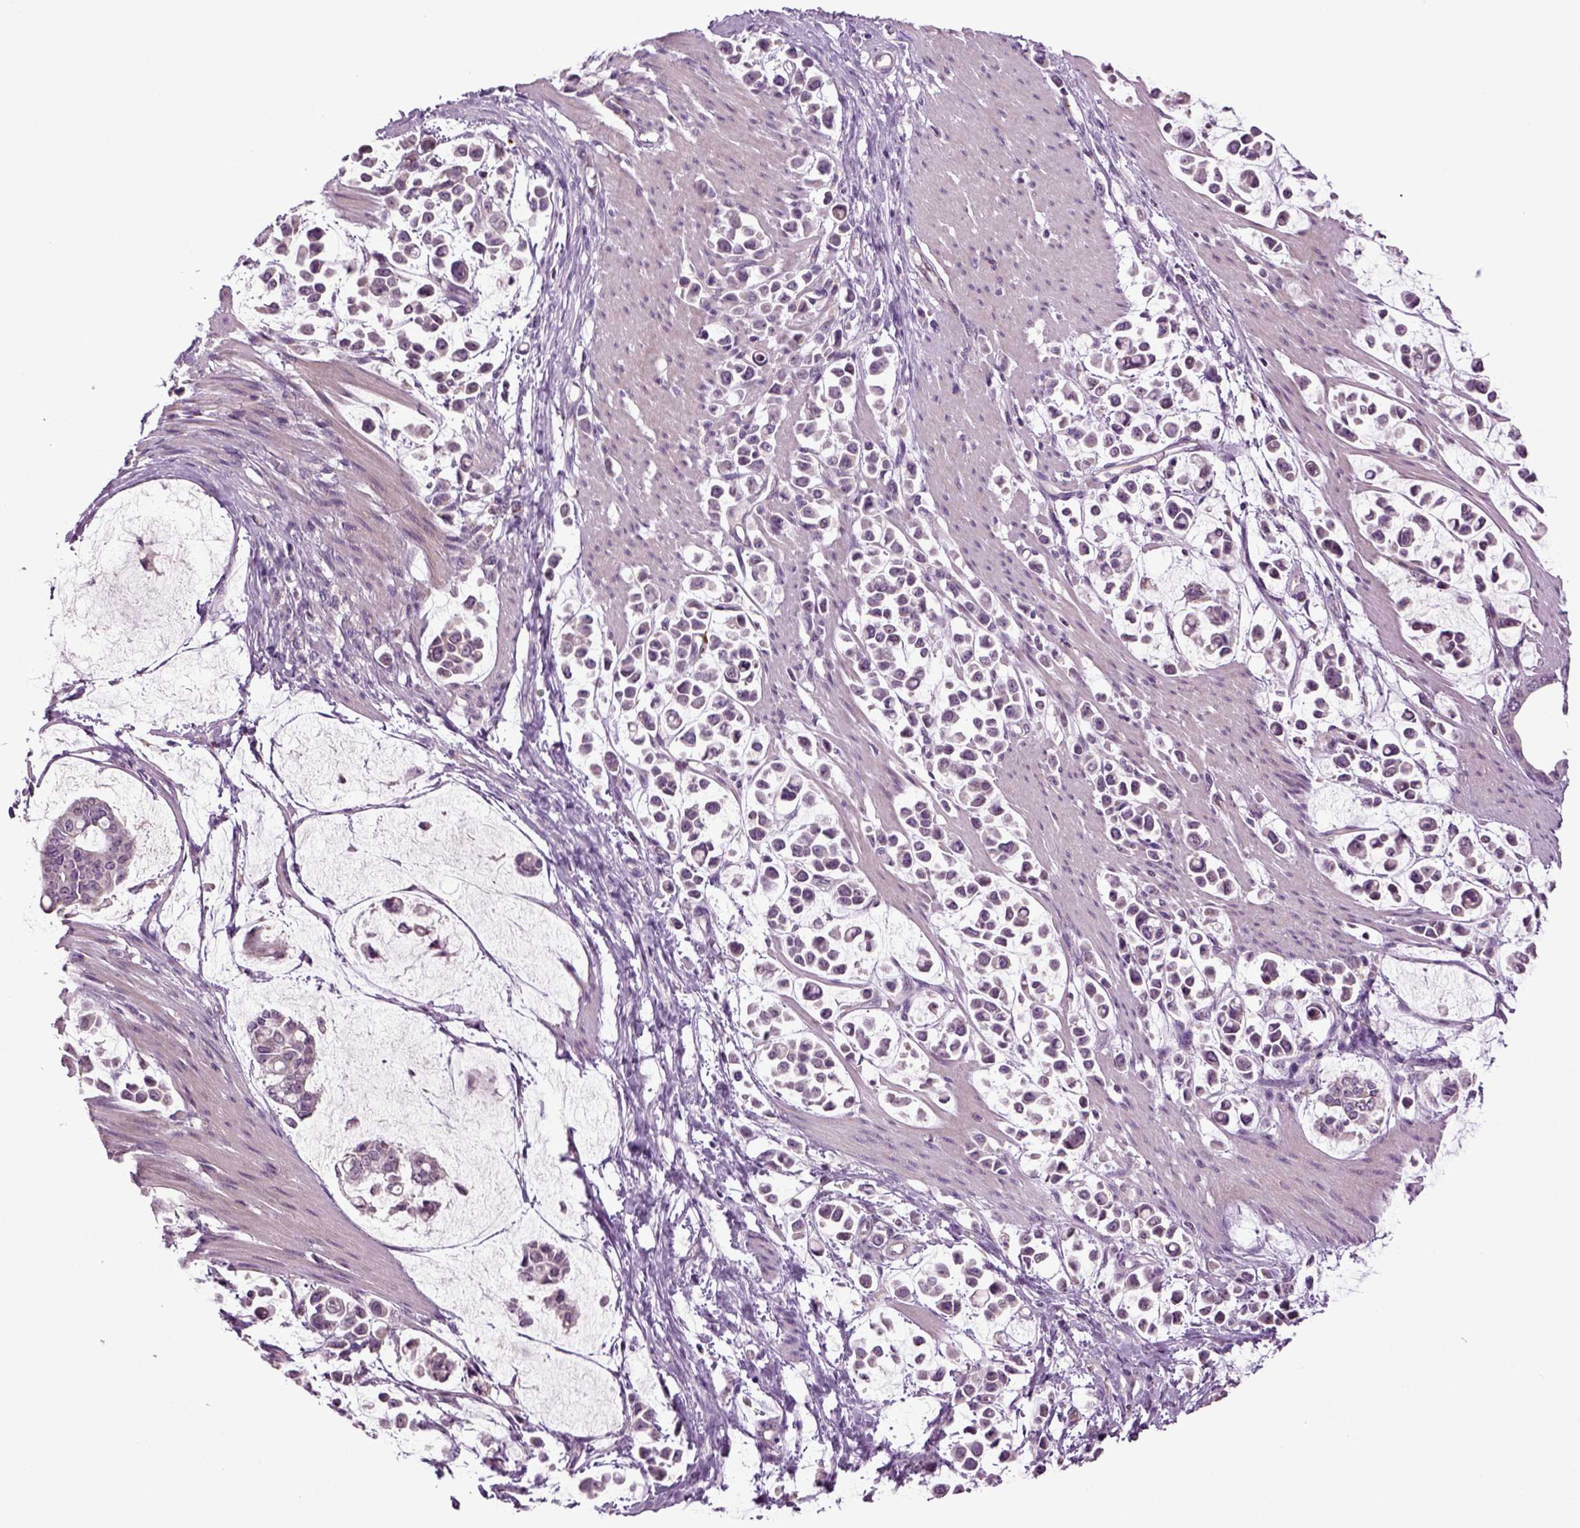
{"staining": {"intensity": "negative", "quantity": "none", "location": "none"}, "tissue": "stomach cancer", "cell_type": "Tumor cells", "image_type": "cancer", "snomed": [{"axis": "morphology", "description": "Adenocarcinoma, NOS"}, {"axis": "topography", "description": "Stomach"}], "caption": "An image of stomach cancer (adenocarcinoma) stained for a protein reveals no brown staining in tumor cells.", "gene": "SLC17A6", "patient": {"sex": "male", "age": 82}}